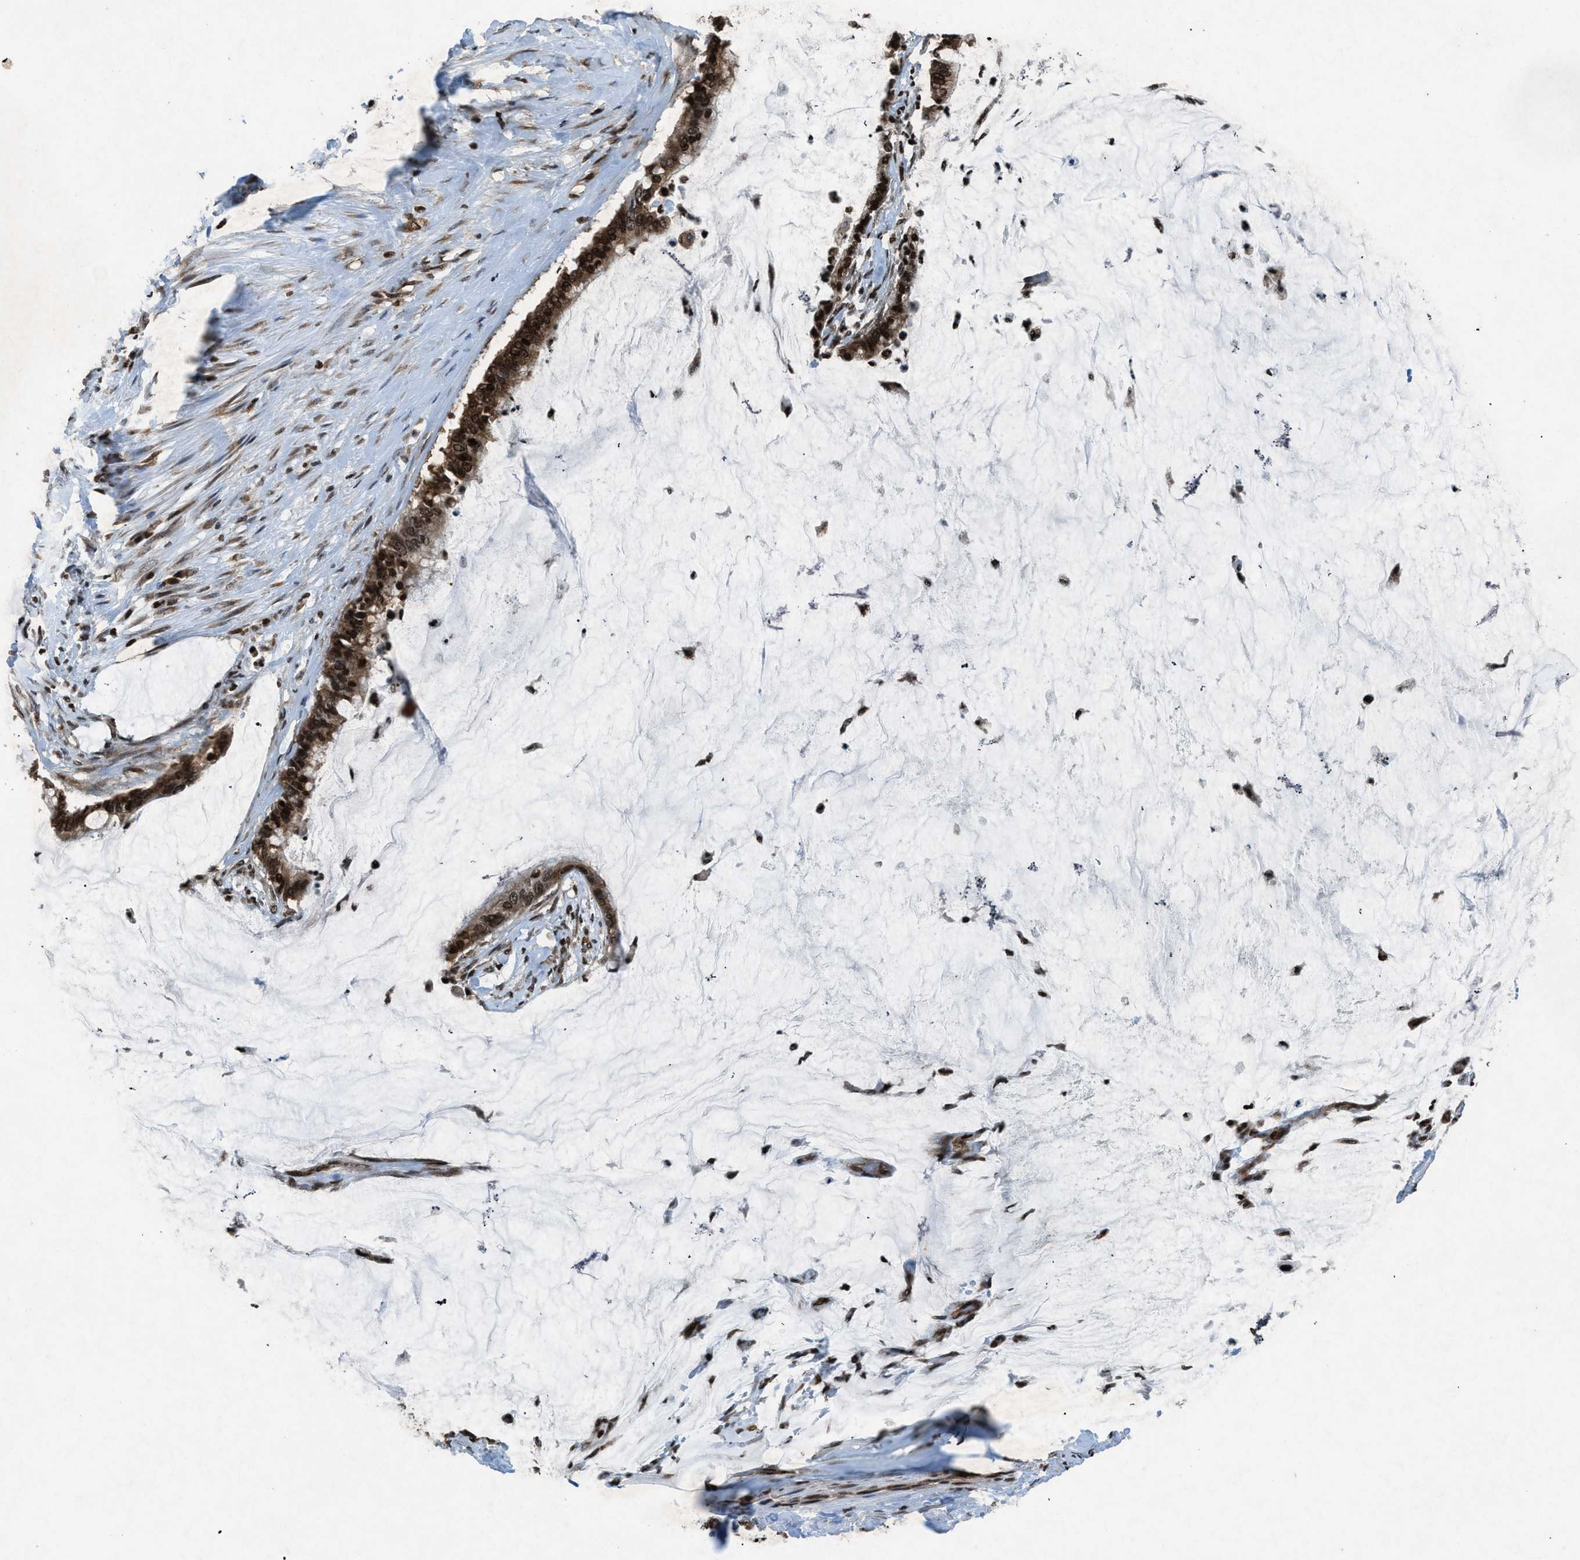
{"staining": {"intensity": "strong", "quantity": ">75%", "location": "cytoplasmic/membranous,nuclear"}, "tissue": "pancreatic cancer", "cell_type": "Tumor cells", "image_type": "cancer", "snomed": [{"axis": "morphology", "description": "Adenocarcinoma, NOS"}, {"axis": "topography", "description": "Pancreas"}], "caption": "Approximately >75% of tumor cells in pancreatic adenocarcinoma reveal strong cytoplasmic/membranous and nuclear protein positivity as visualized by brown immunohistochemical staining.", "gene": "NXF1", "patient": {"sex": "male", "age": 41}}